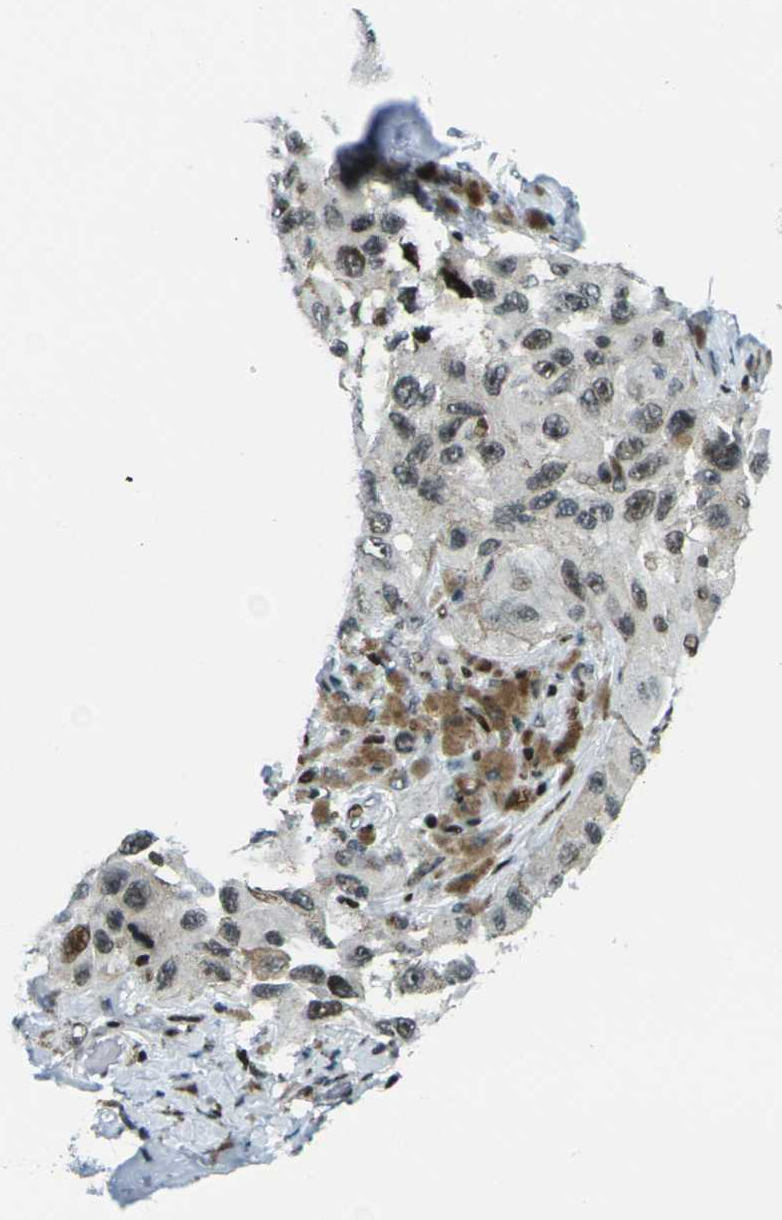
{"staining": {"intensity": "moderate", "quantity": ">75%", "location": "nuclear"}, "tissue": "melanoma", "cell_type": "Tumor cells", "image_type": "cancer", "snomed": [{"axis": "morphology", "description": "Malignant melanoma, NOS"}, {"axis": "topography", "description": "Skin"}], "caption": "Protein expression analysis of malignant melanoma reveals moderate nuclear staining in about >75% of tumor cells. The staining is performed using DAB brown chromogen to label protein expression. The nuclei are counter-stained blue using hematoxylin.", "gene": "H3-3A", "patient": {"sex": "female", "age": 73}}